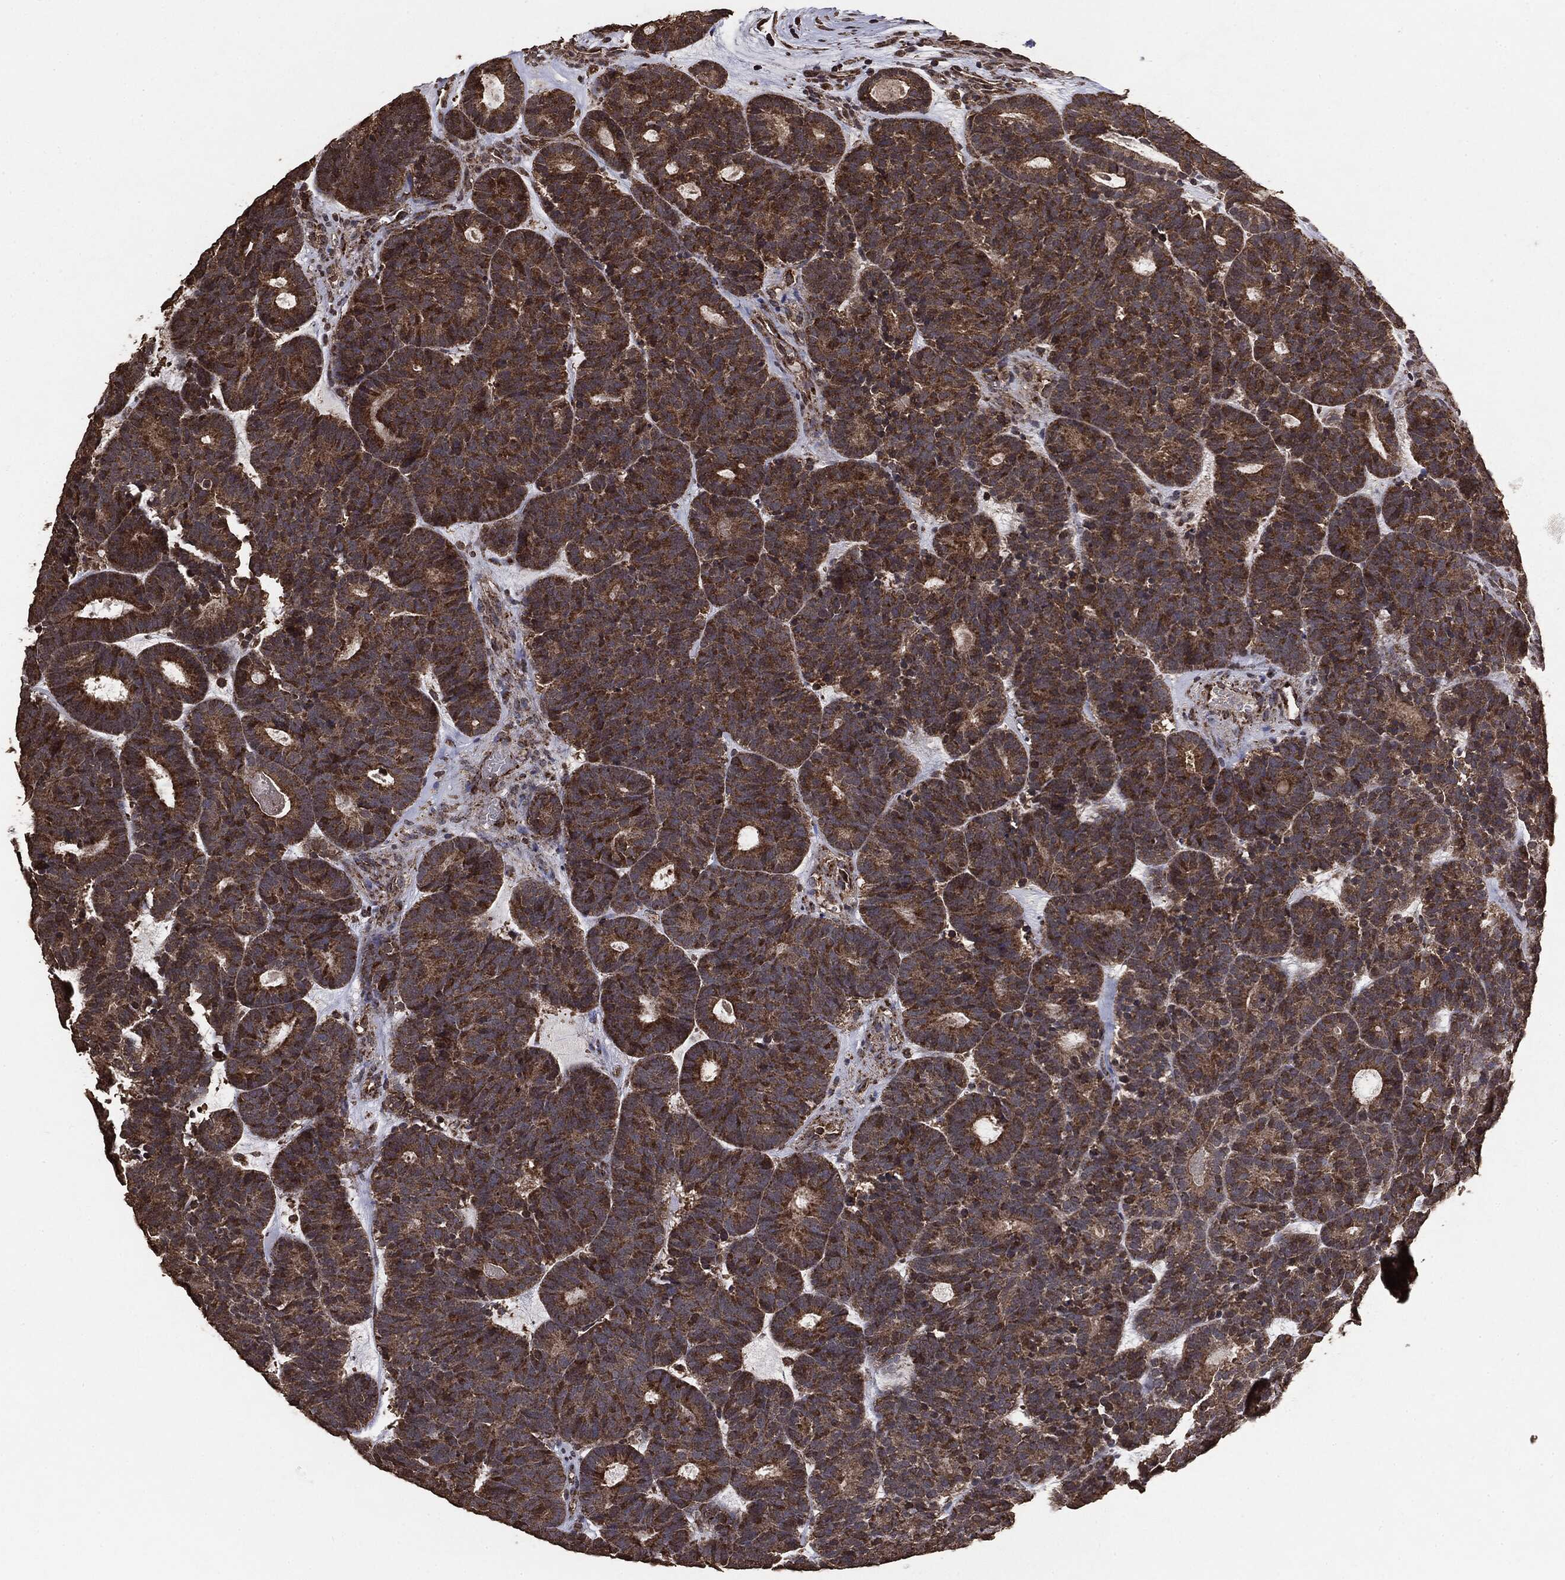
{"staining": {"intensity": "strong", "quantity": ">75%", "location": "cytoplasmic/membranous"}, "tissue": "head and neck cancer", "cell_type": "Tumor cells", "image_type": "cancer", "snomed": [{"axis": "morphology", "description": "Adenocarcinoma, NOS"}, {"axis": "topography", "description": "Head-Neck"}], "caption": "Head and neck cancer tissue displays strong cytoplasmic/membranous staining in about >75% of tumor cells, visualized by immunohistochemistry.", "gene": "MTOR", "patient": {"sex": "female", "age": 81}}